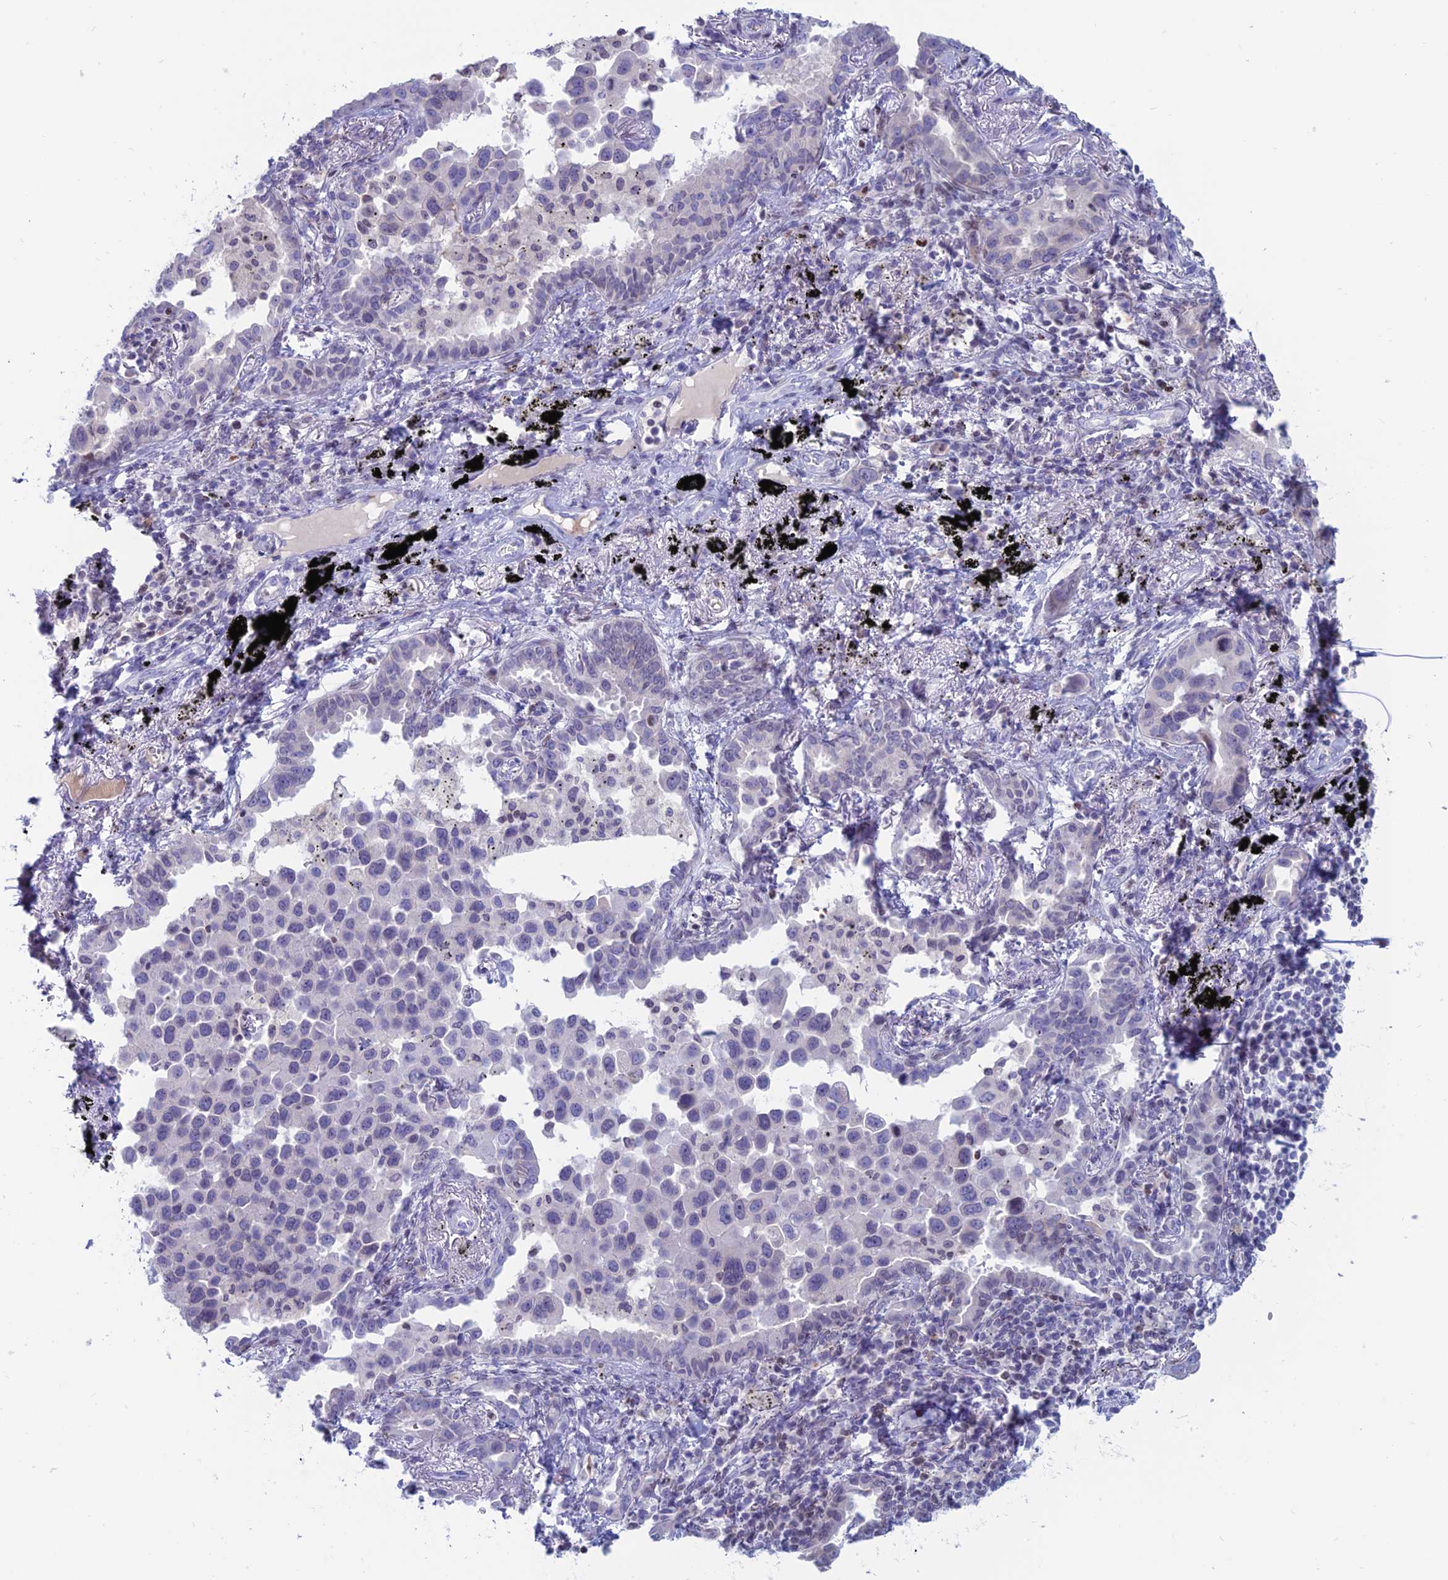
{"staining": {"intensity": "negative", "quantity": "none", "location": "none"}, "tissue": "lung cancer", "cell_type": "Tumor cells", "image_type": "cancer", "snomed": [{"axis": "morphology", "description": "Adenocarcinoma, NOS"}, {"axis": "topography", "description": "Lung"}], "caption": "Tumor cells show no significant expression in adenocarcinoma (lung).", "gene": "CERS6", "patient": {"sex": "male", "age": 67}}